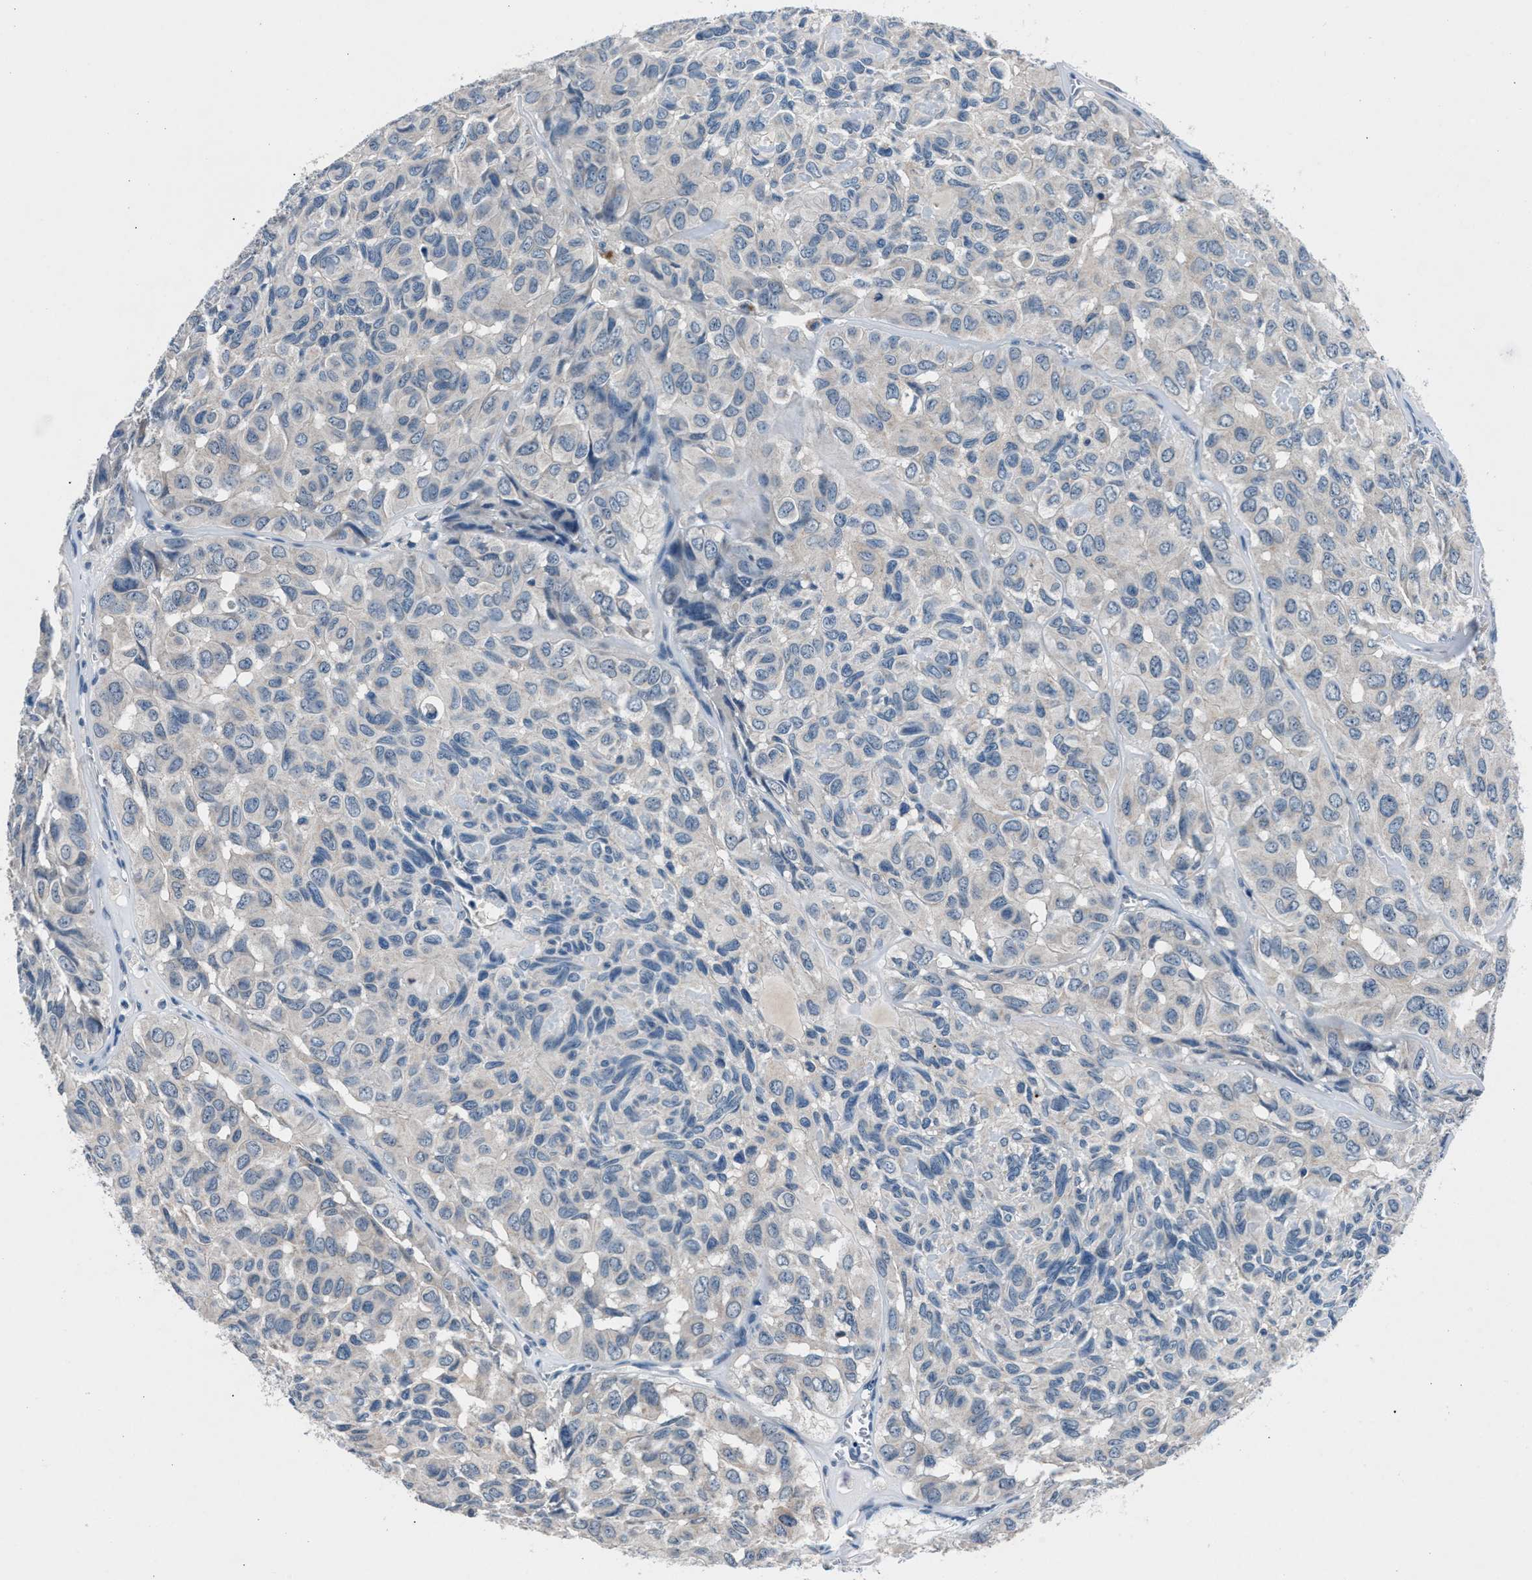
{"staining": {"intensity": "negative", "quantity": "none", "location": "none"}, "tissue": "head and neck cancer", "cell_type": "Tumor cells", "image_type": "cancer", "snomed": [{"axis": "morphology", "description": "Adenocarcinoma, NOS"}, {"axis": "topography", "description": "Salivary gland, NOS"}, {"axis": "topography", "description": "Head-Neck"}], "caption": "Immunohistochemistry histopathology image of head and neck cancer stained for a protein (brown), which displays no expression in tumor cells.", "gene": "DENND6B", "patient": {"sex": "female", "age": 76}}